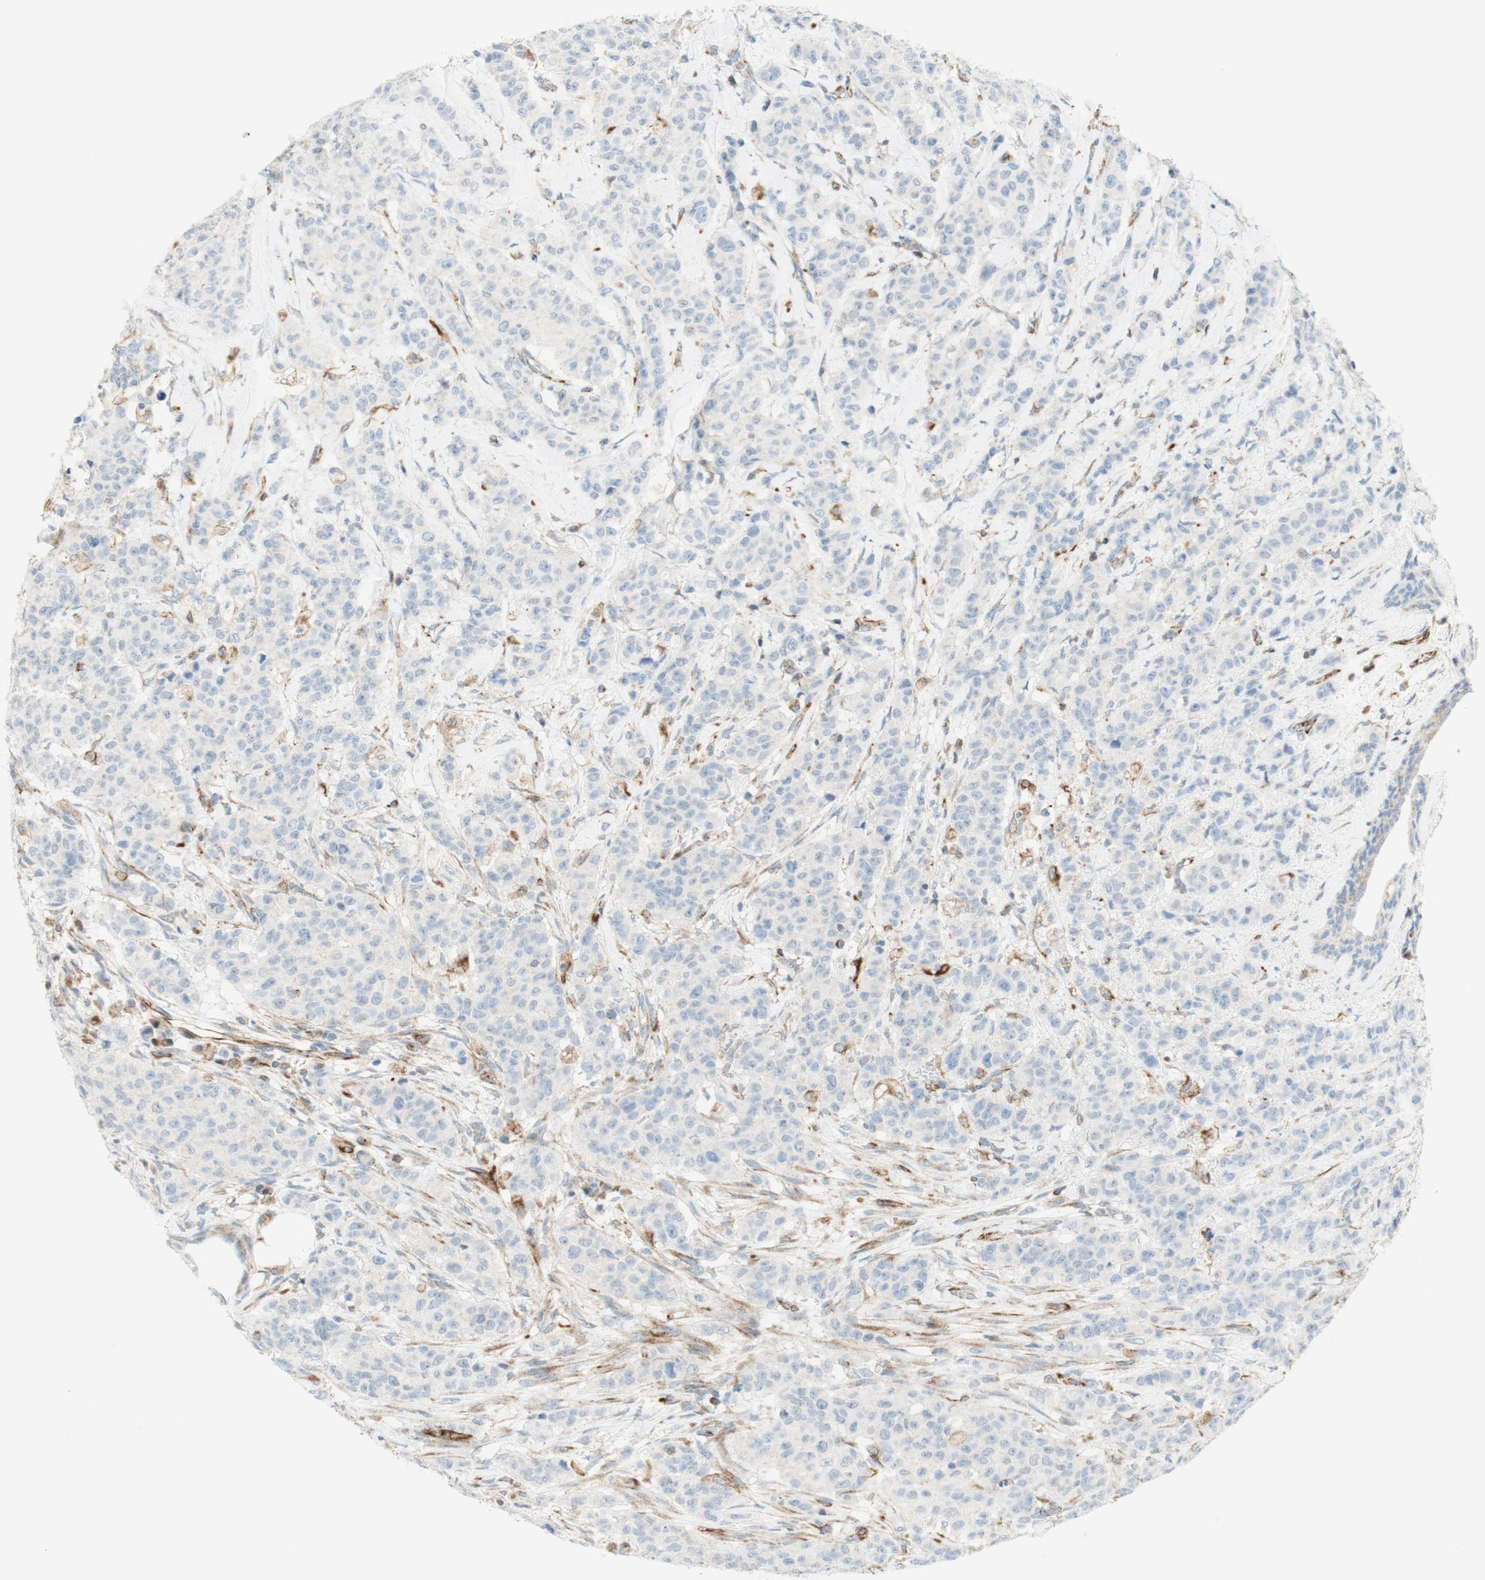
{"staining": {"intensity": "negative", "quantity": "none", "location": "none"}, "tissue": "breast cancer", "cell_type": "Tumor cells", "image_type": "cancer", "snomed": [{"axis": "morphology", "description": "Normal tissue, NOS"}, {"axis": "morphology", "description": "Duct carcinoma"}, {"axis": "topography", "description": "Breast"}], "caption": "Intraductal carcinoma (breast) was stained to show a protein in brown. There is no significant expression in tumor cells.", "gene": "POU2AF1", "patient": {"sex": "female", "age": 40}}